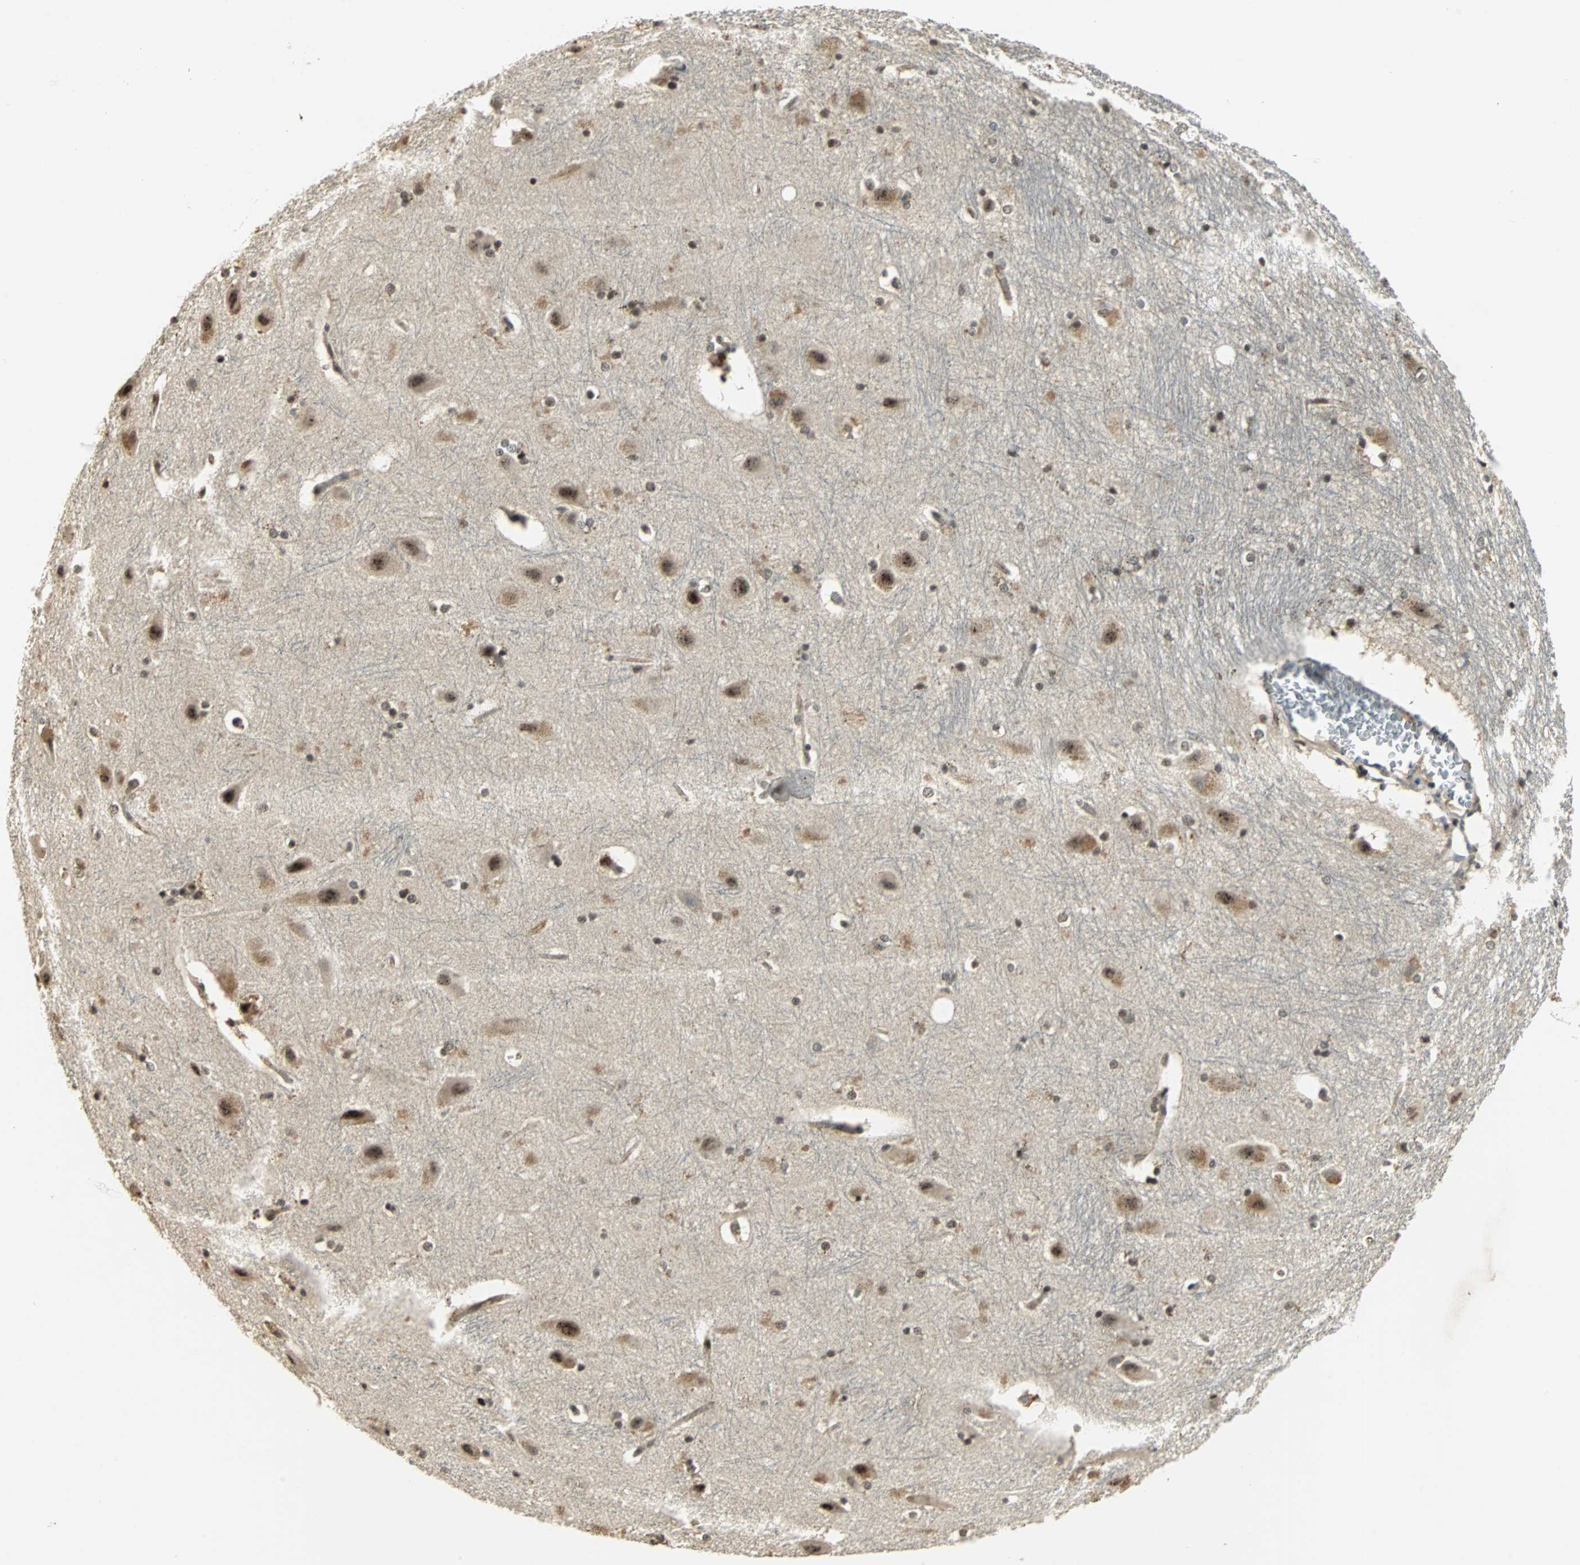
{"staining": {"intensity": "moderate", "quantity": ">75%", "location": "nuclear"}, "tissue": "hippocampus", "cell_type": "Glial cells", "image_type": "normal", "snomed": [{"axis": "morphology", "description": "Normal tissue, NOS"}, {"axis": "topography", "description": "Hippocampus"}], "caption": "Hippocampus stained with immunohistochemistry (IHC) displays moderate nuclear positivity in approximately >75% of glial cells. The protein is shown in brown color, while the nuclei are stained blue.", "gene": "MED4", "patient": {"sex": "female", "age": 19}}